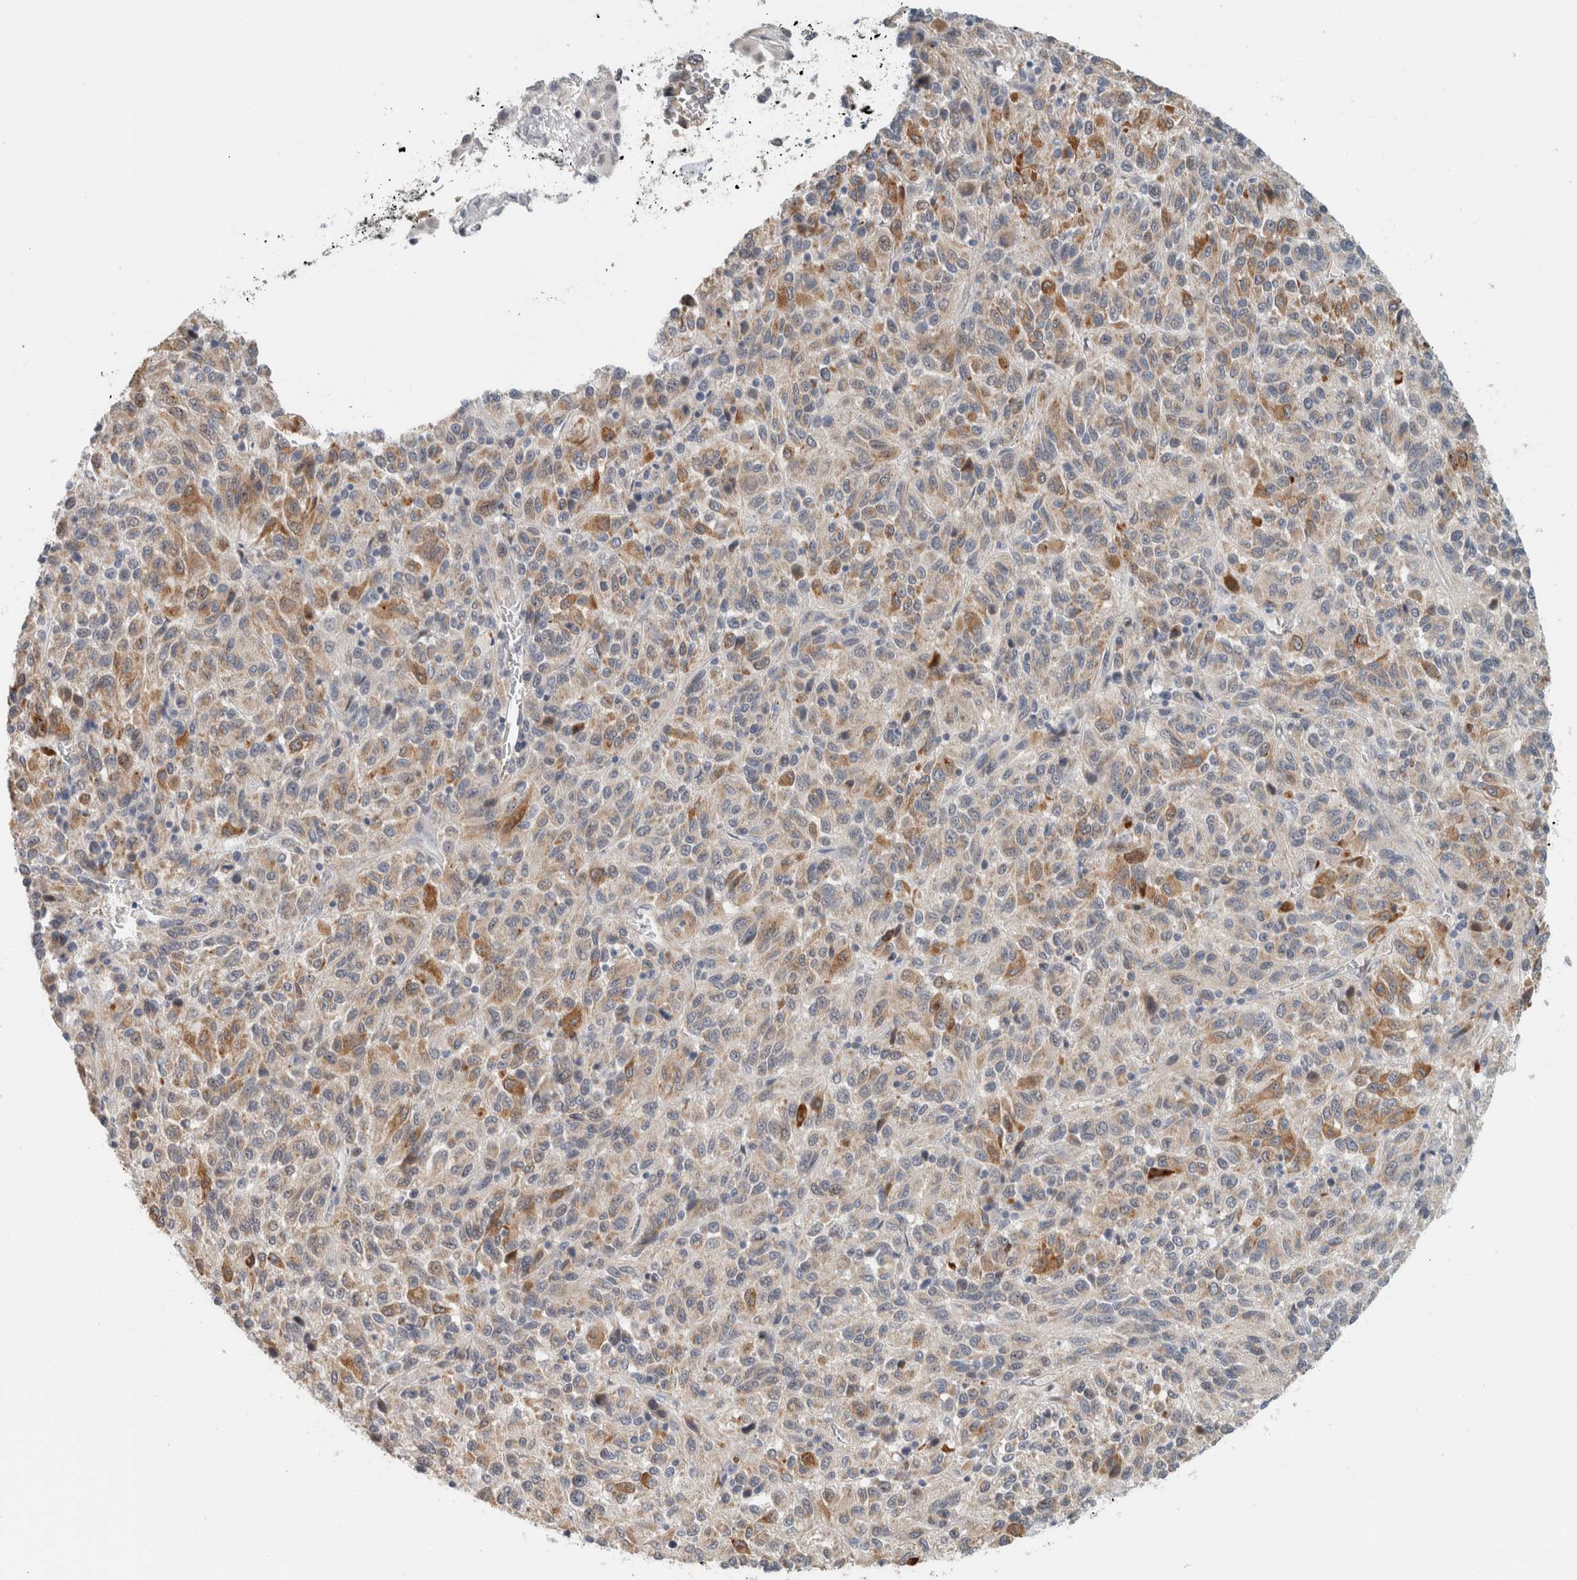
{"staining": {"intensity": "moderate", "quantity": ">75%", "location": "cytoplasmic/membranous"}, "tissue": "melanoma", "cell_type": "Tumor cells", "image_type": "cancer", "snomed": [{"axis": "morphology", "description": "Malignant melanoma, Metastatic site"}, {"axis": "topography", "description": "Lung"}], "caption": "A histopathology image of human melanoma stained for a protein shows moderate cytoplasmic/membranous brown staining in tumor cells. (Brightfield microscopy of DAB IHC at high magnification).", "gene": "CRAT", "patient": {"sex": "male", "age": 64}}